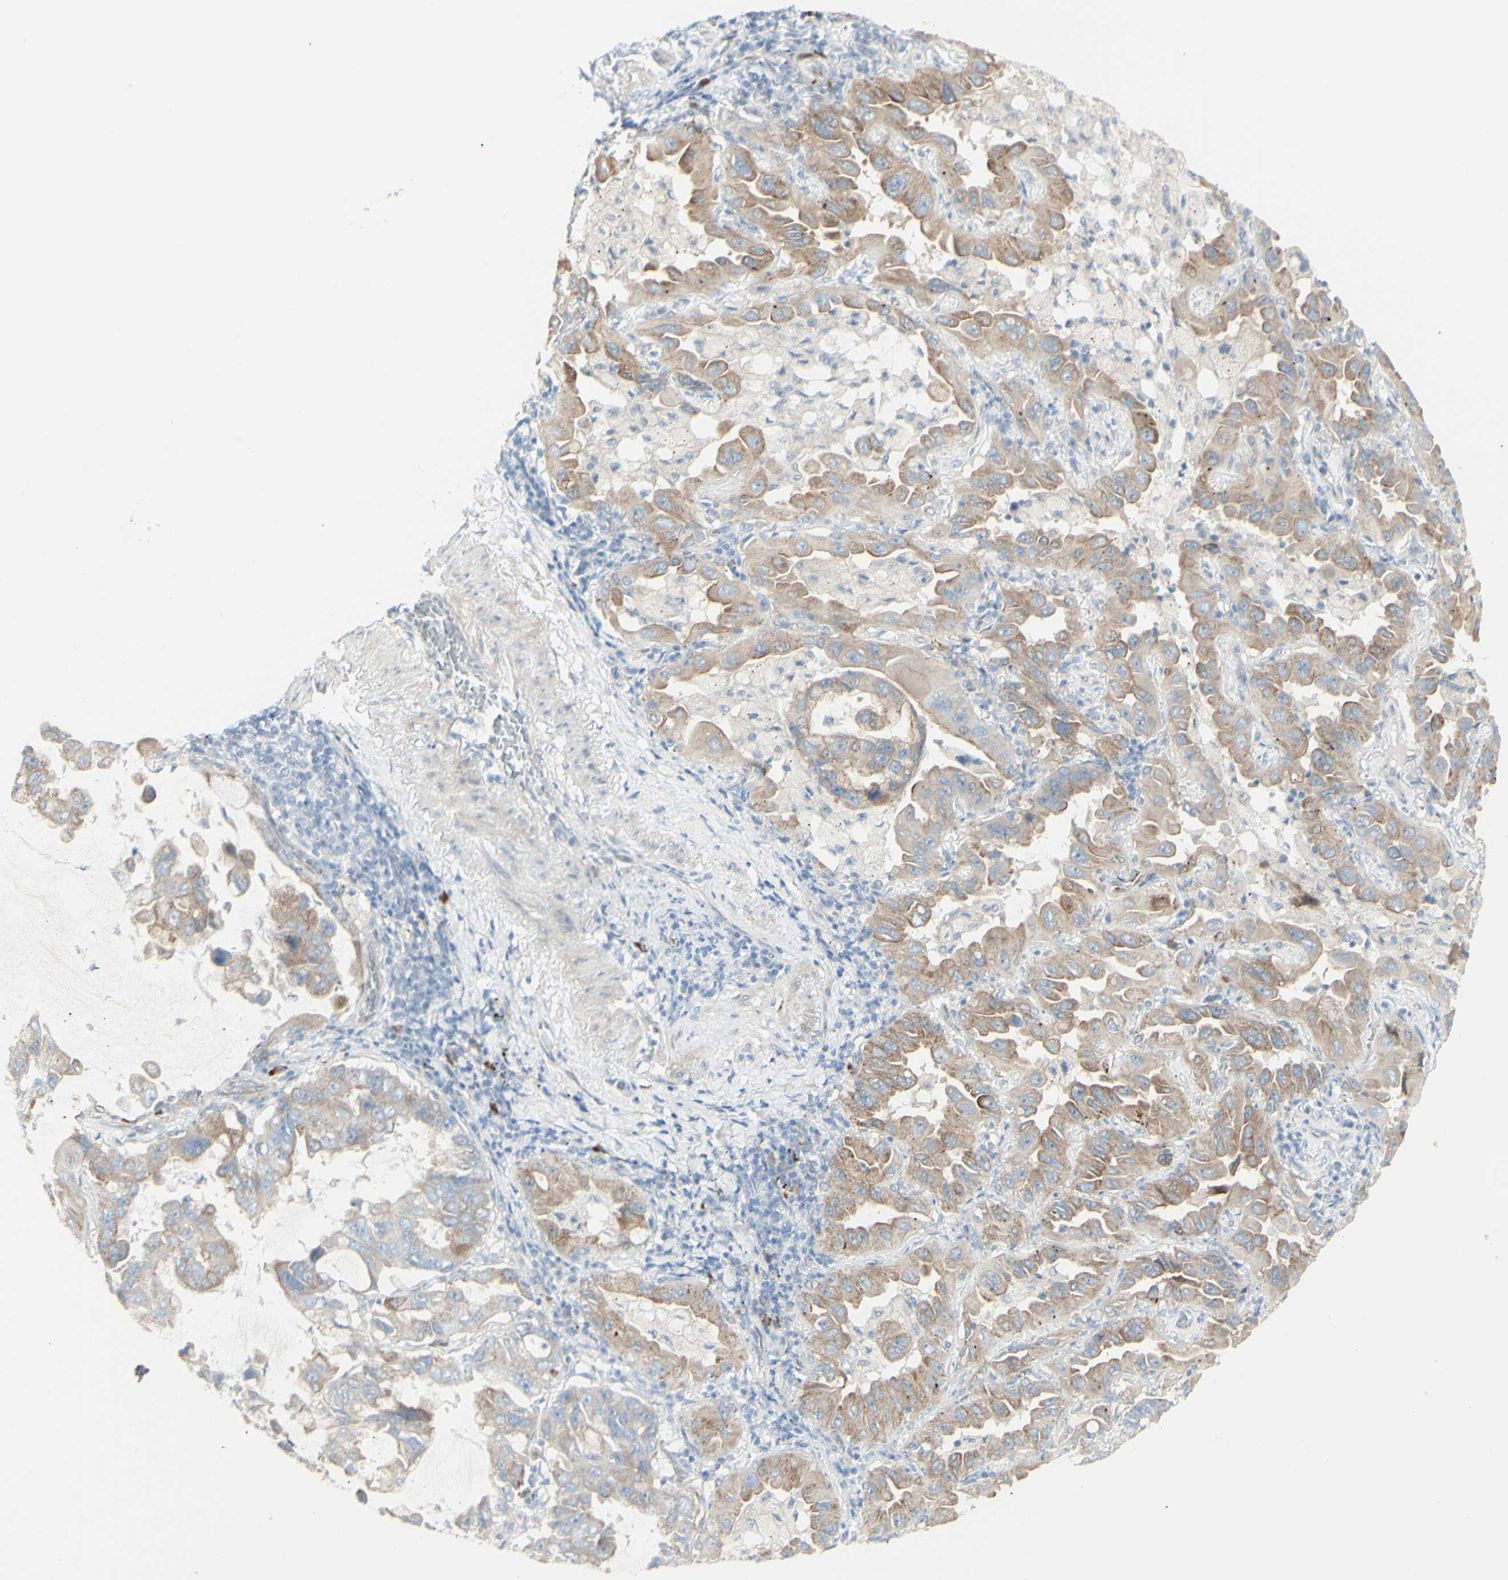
{"staining": {"intensity": "moderate", "quantity": "25%-75%", "location": "cytoplasmic/membranous"}, "tissue": "lung cancer", "cell_type": "Tumor cells", "image_type": "cancer", "snomed": [{"axis": "morphology", "description": "Adenocarcinoma, NOS"}, {"axis": "topography", "description": "Lung"}], "caption": "Immunohistochemical staining of adenocarcinoma (lung) exhibits moderate cytoplasmic/membranous protein positivity in about 25%-75% of tumor cells. (DAB (3,3'-diaminobenzidine) IHC with brightfield microscopy, high magnification).", "gene": "NDST4", "patient": {"sex": "male", "age": 64}}